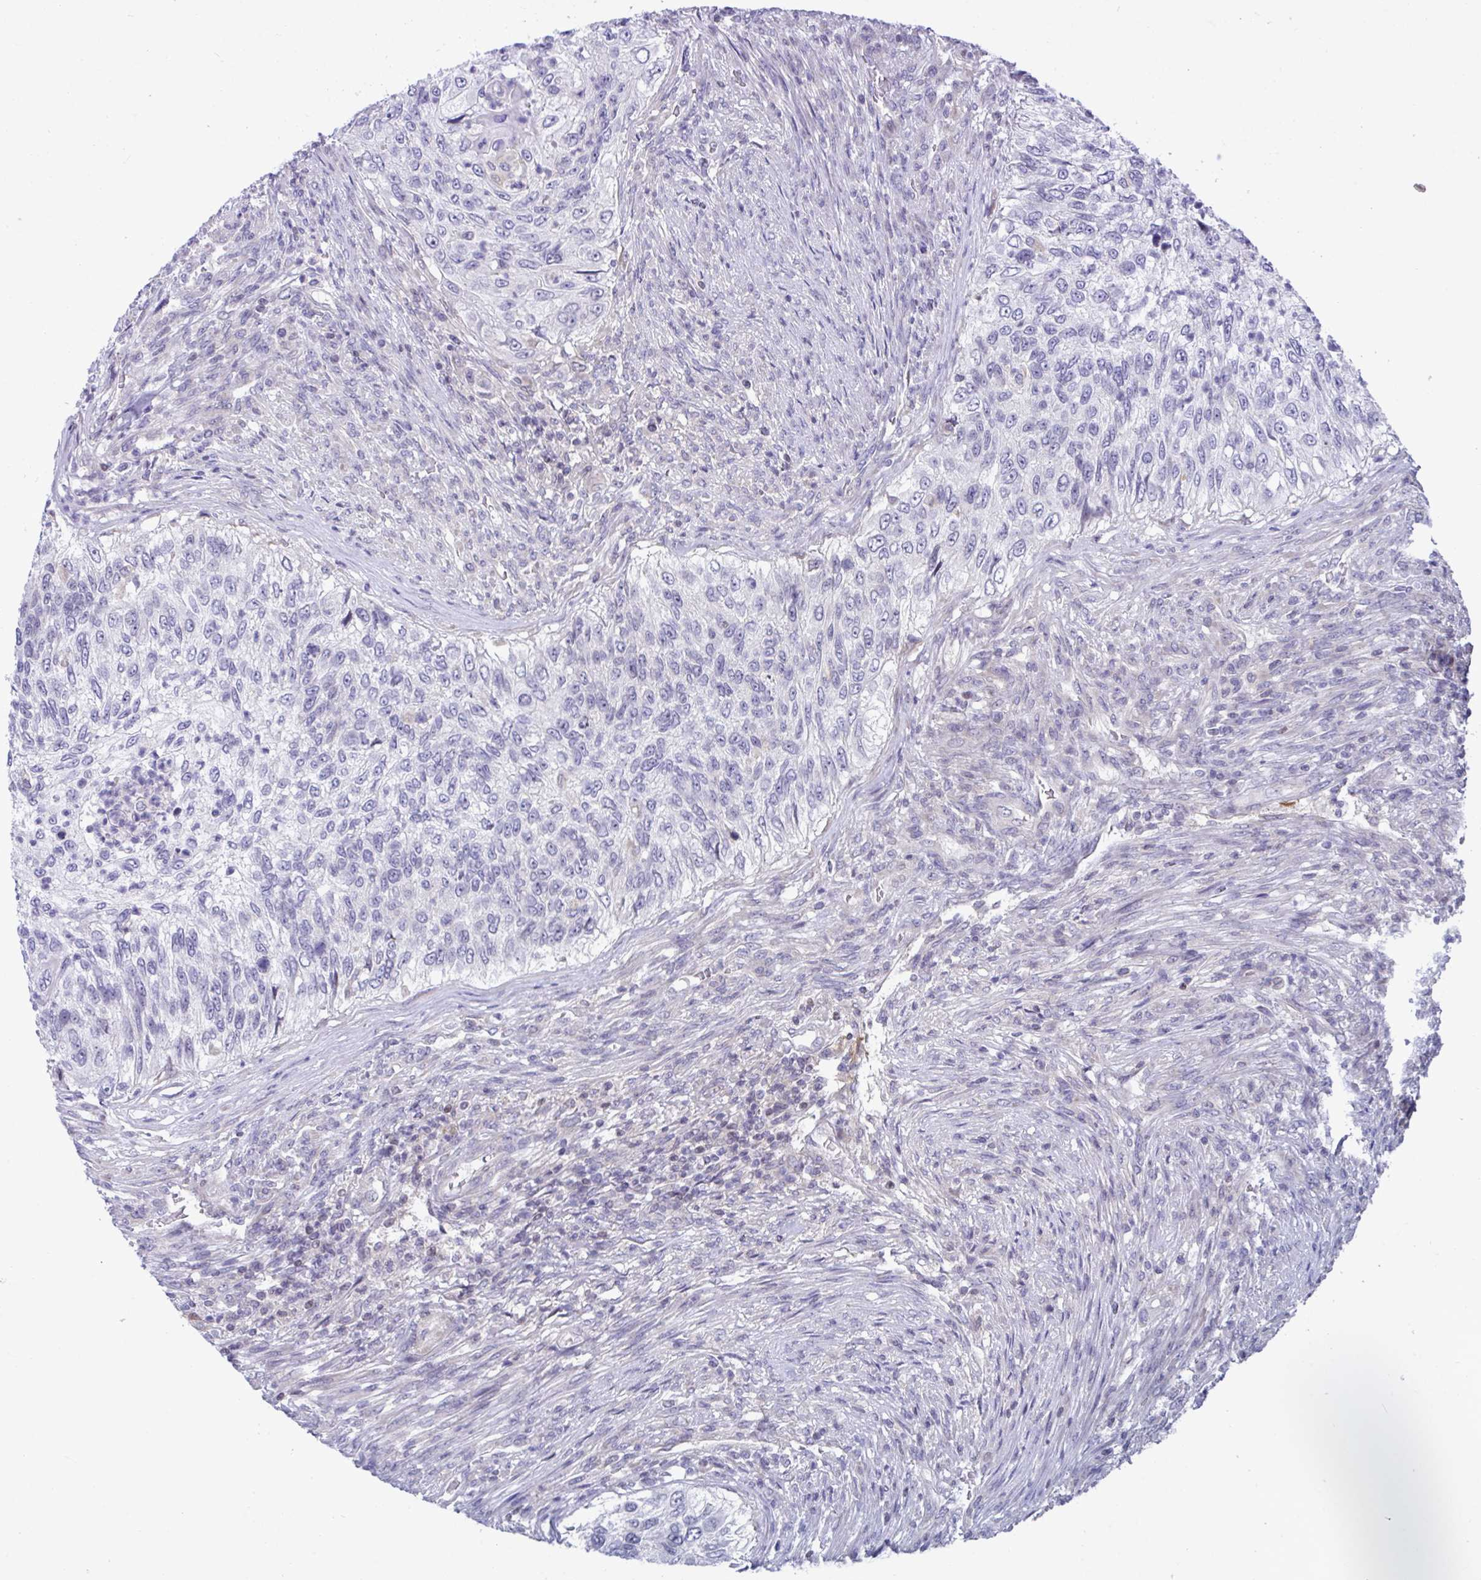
{"staining": {"intensity": "negative", "quantity": "none", "location": "none"}, "tissue": "urothelial cancer", "cell_type": "Tumor cells", "image_type": "cancer", "snomed": [{"axis": "morphology", "description": "Urothelial carcinoma, High grade"}, {"axis": "topography", "description": "Urinary bladder"}], "caption": "Urothelial cancer was stained to show a protein in brown. There is no significant staining in tumor cells.", "gene": "SNX11", "patient": {"sex": "female", "age": 60}}